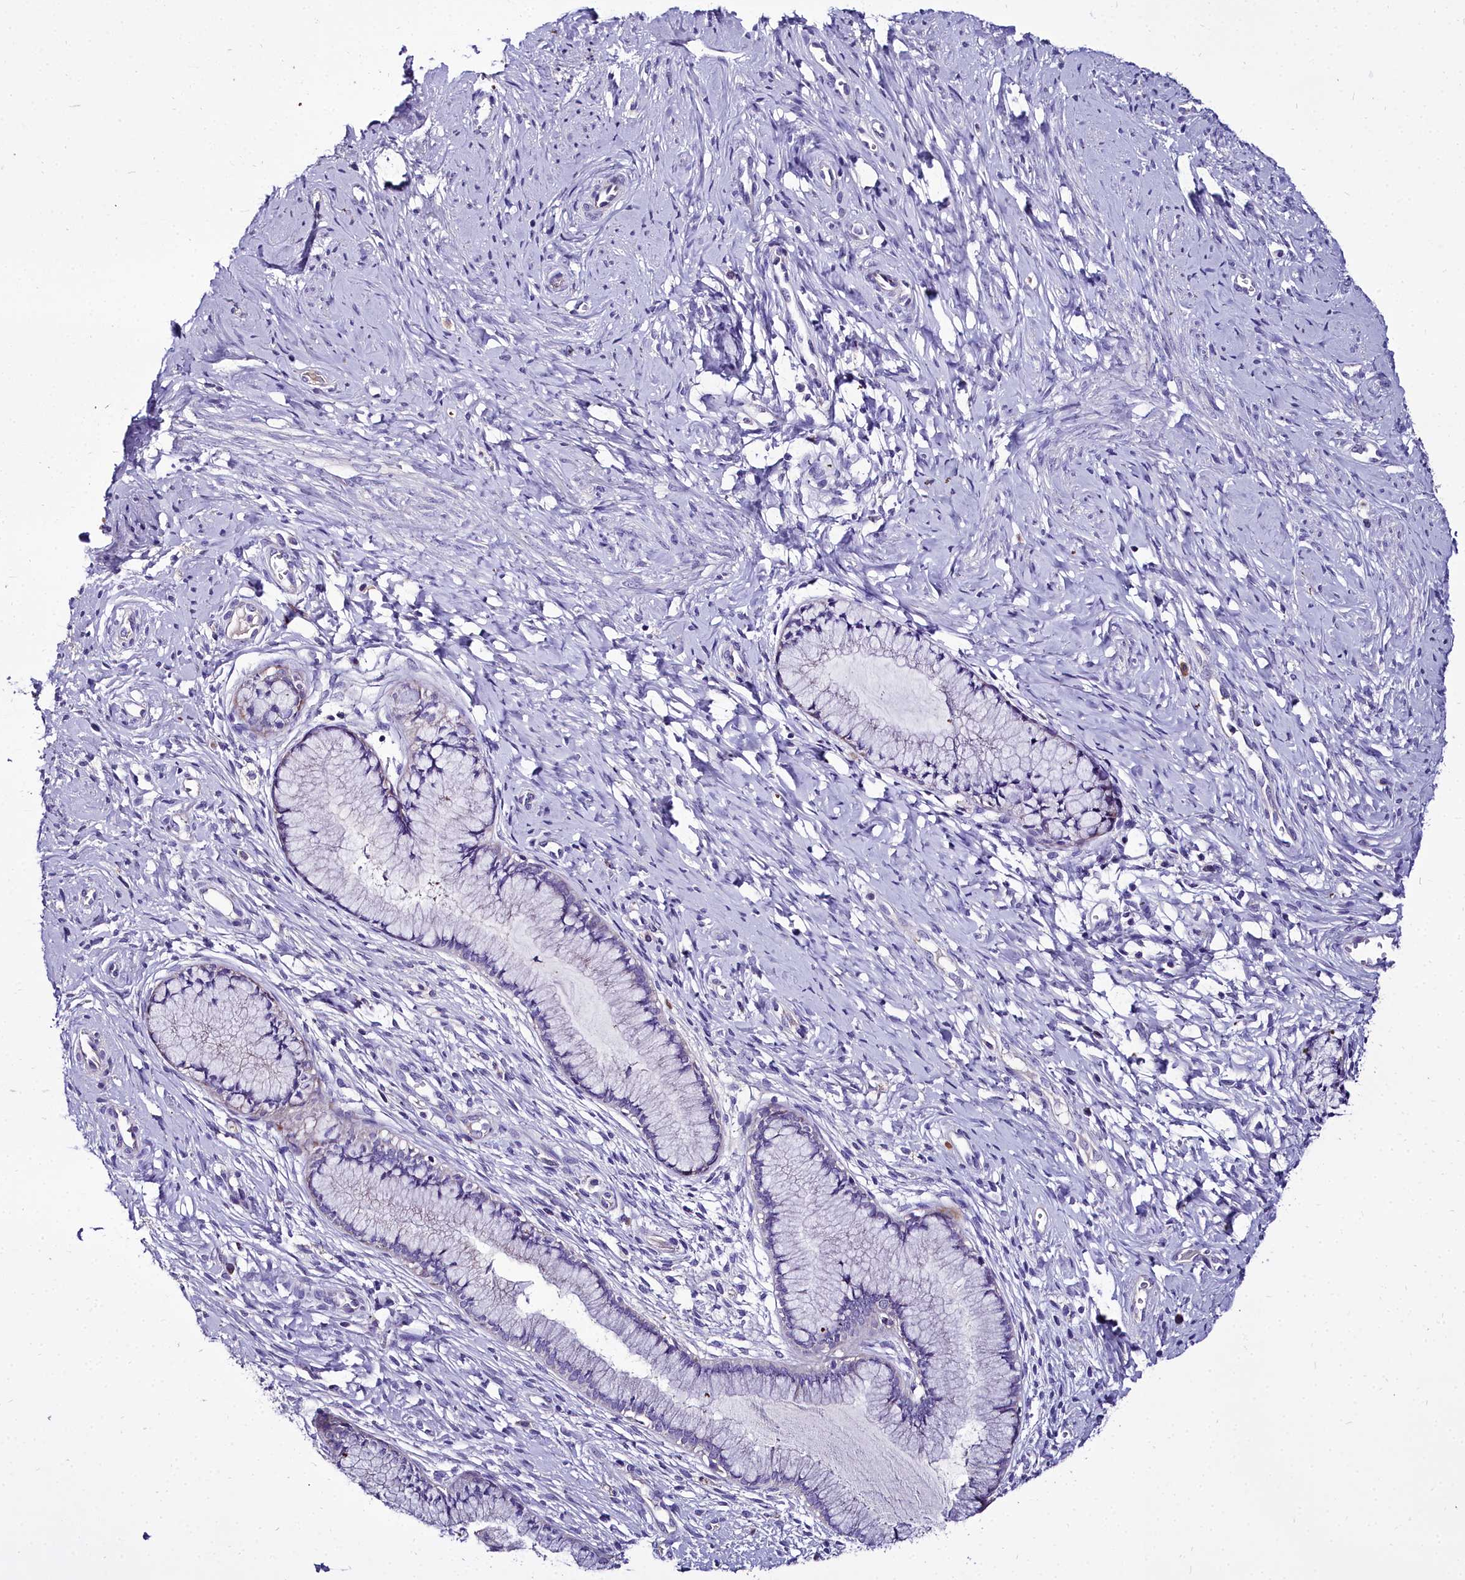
{"staining": {"intensity": "moderate", "quantity": "<25%", "location": "cytoplasmic/membranous"}, "tissue": "cervix", "cell_type": "Glandular cells", "image_type": "normal", "snomed": [{"axis": "morphology", "description": "Normal tissue, NOS"}, {"axis": "topography", "description": "Cervix"}], "caption": "Immunohistochemical staining of benign cervix demonstrates low levels of moderate cytoplasmic/membranous positivity in approximately <25% of glandular cells.", "gene": "MS4A18", "patient": {"sex": "female", "age": 42}}